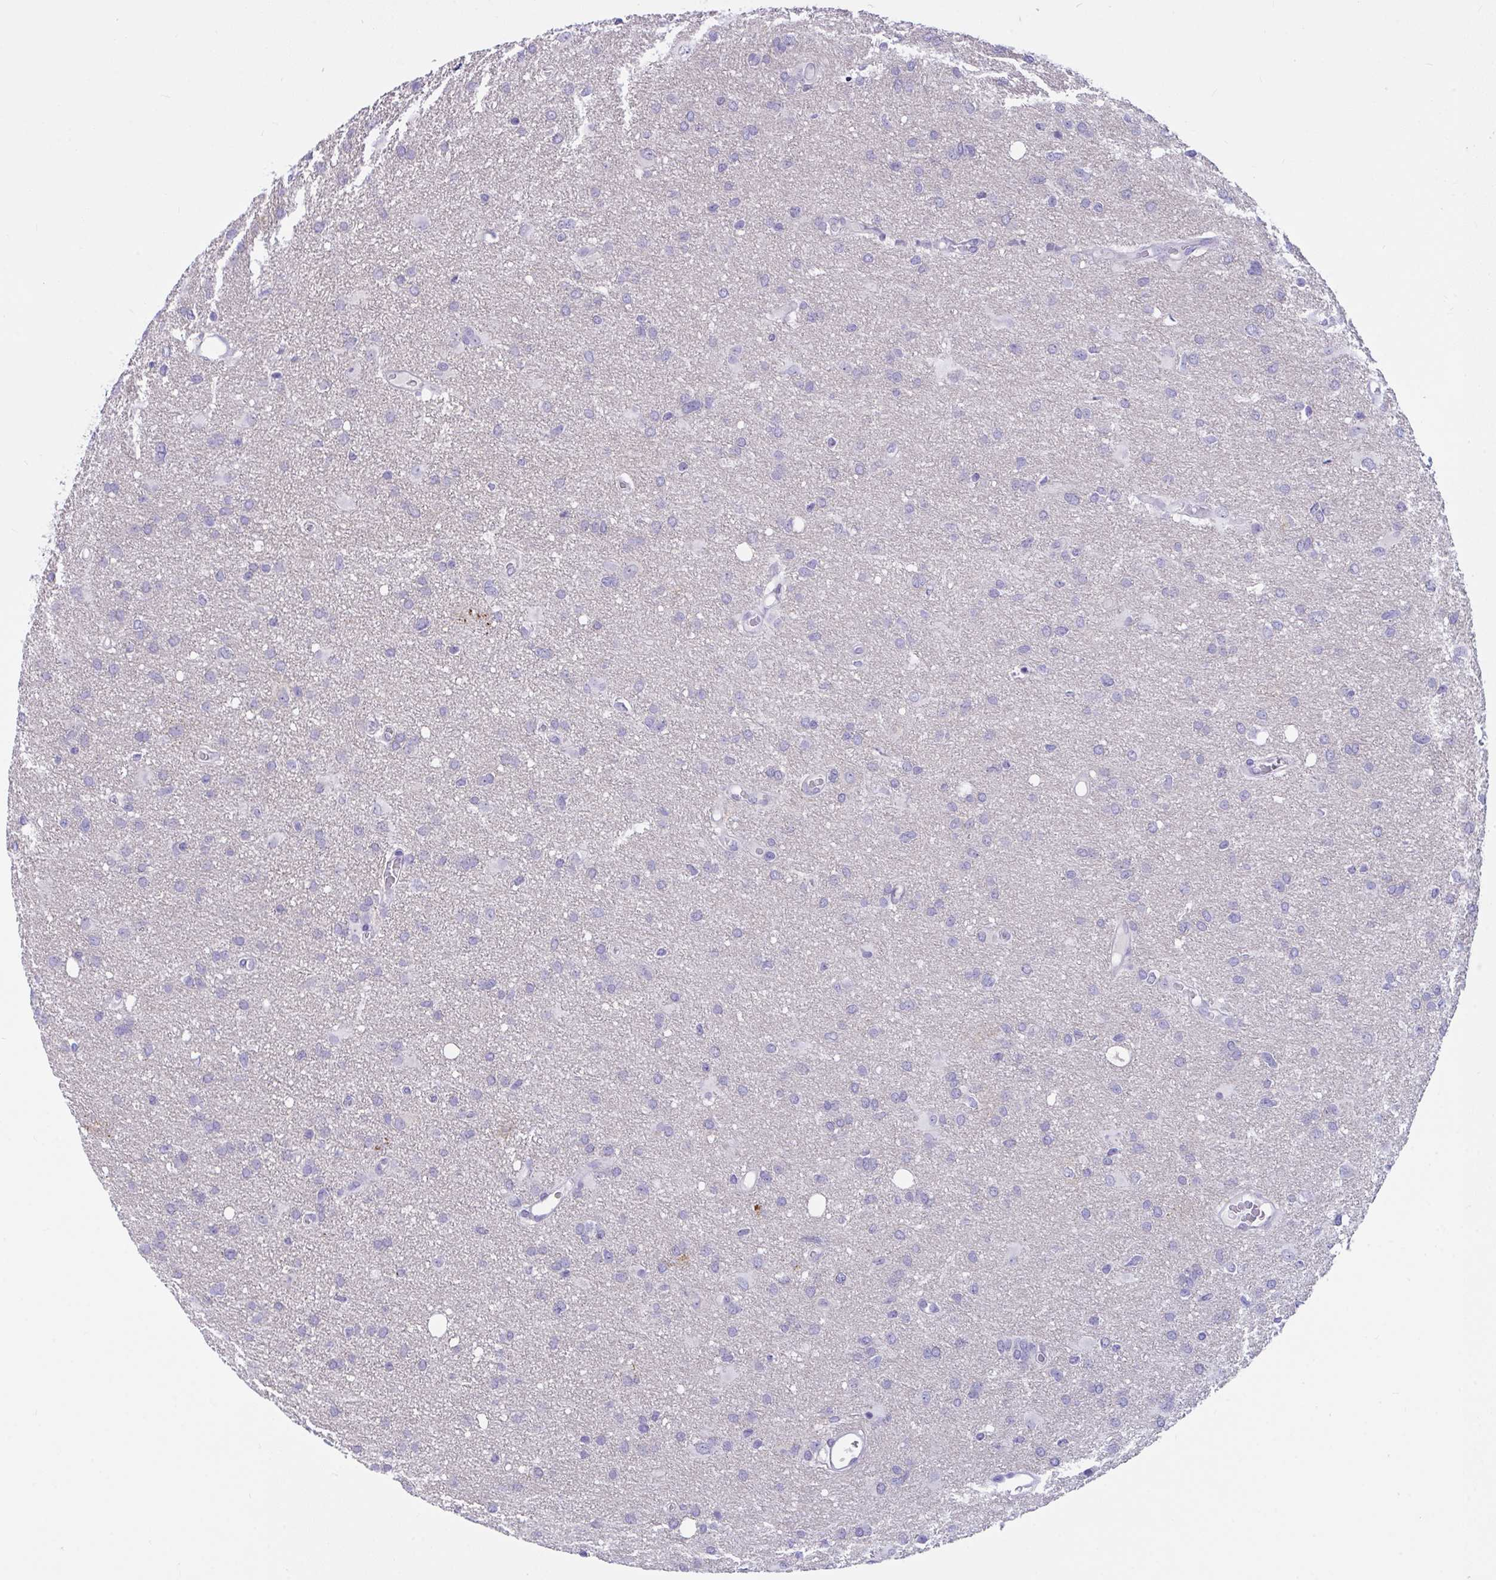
{"staining": {"intensity": "negative", "quantity": "none", "location": "none"}, "tissue": "glioma", "cell_type": "Tumor cells", "image_type": "cancer", "snomed": [{"axis": "morphology", "description": "Glioma, malignant, High grade"}, {"axis": "topography", "description": "Brain"}], "caption": "Immunohistochemical staining of human high-grade glioma (malignant) demonstrates no significant positivity in tumor cells. Nuclei are stained in blue.", "gene": "SEMA6B", "patient": {"sex": "male", "age": 53}}